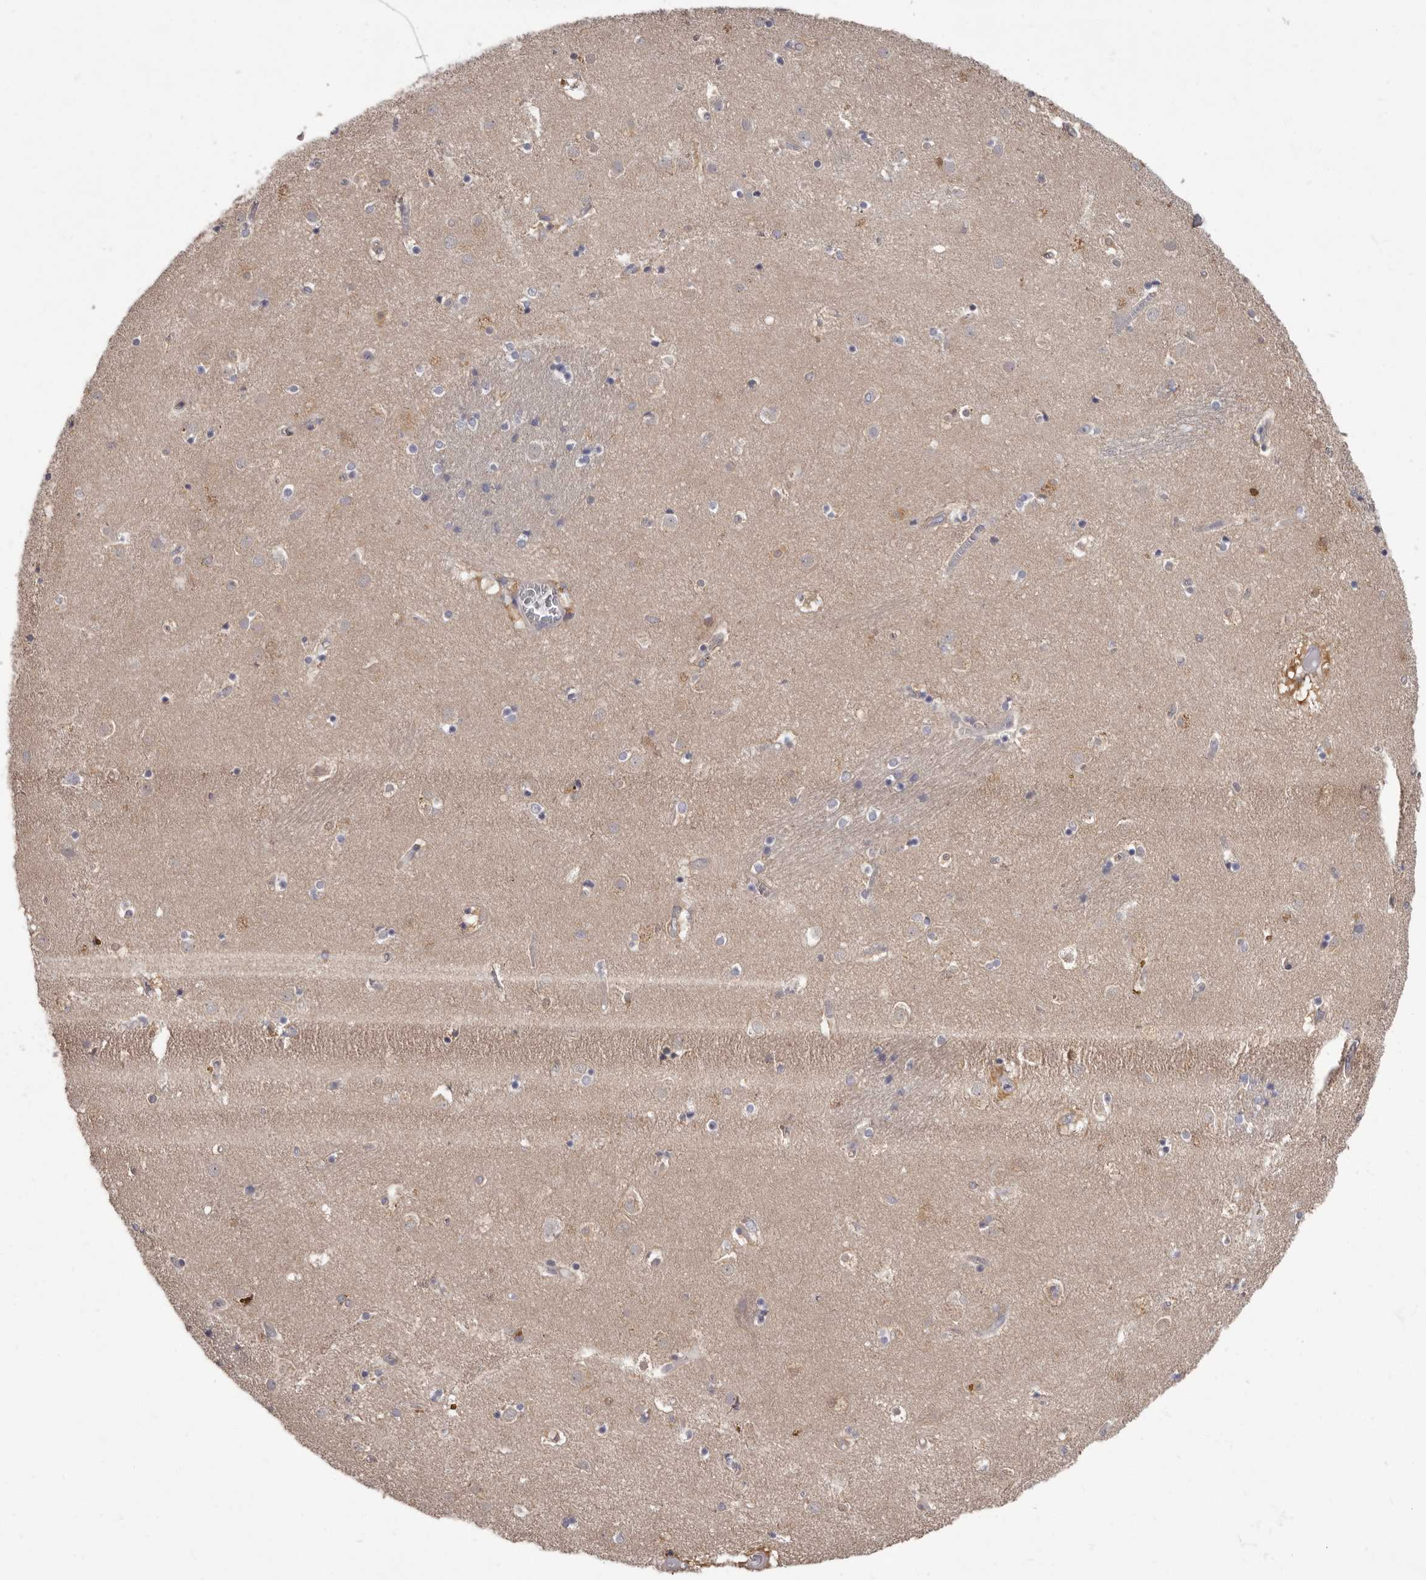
{"staining": {"intensity": "negative", "quantity": "none", "location": "none"}, "tissue": "caudate", "cell_type": "Glial cells", "image_type": "normal", "snomed": [{"axis": "morphology", "description": "Normal tissue, NOS"}, {"axis": "topography", "description": "Lateral ventricle wall"}], "caption": "Immunohistochemical staining of normal caudate displays no significant positivity in glial cells. (Stains: DAB (3,3'-diaminobenzidine) immunohistochemistry (IHC) with hematoxylin counter stain, Microscopy: brightfield microscopy at high magnification).", "gene": "APEH", "patient": {"sex": "male", "age": 70}}